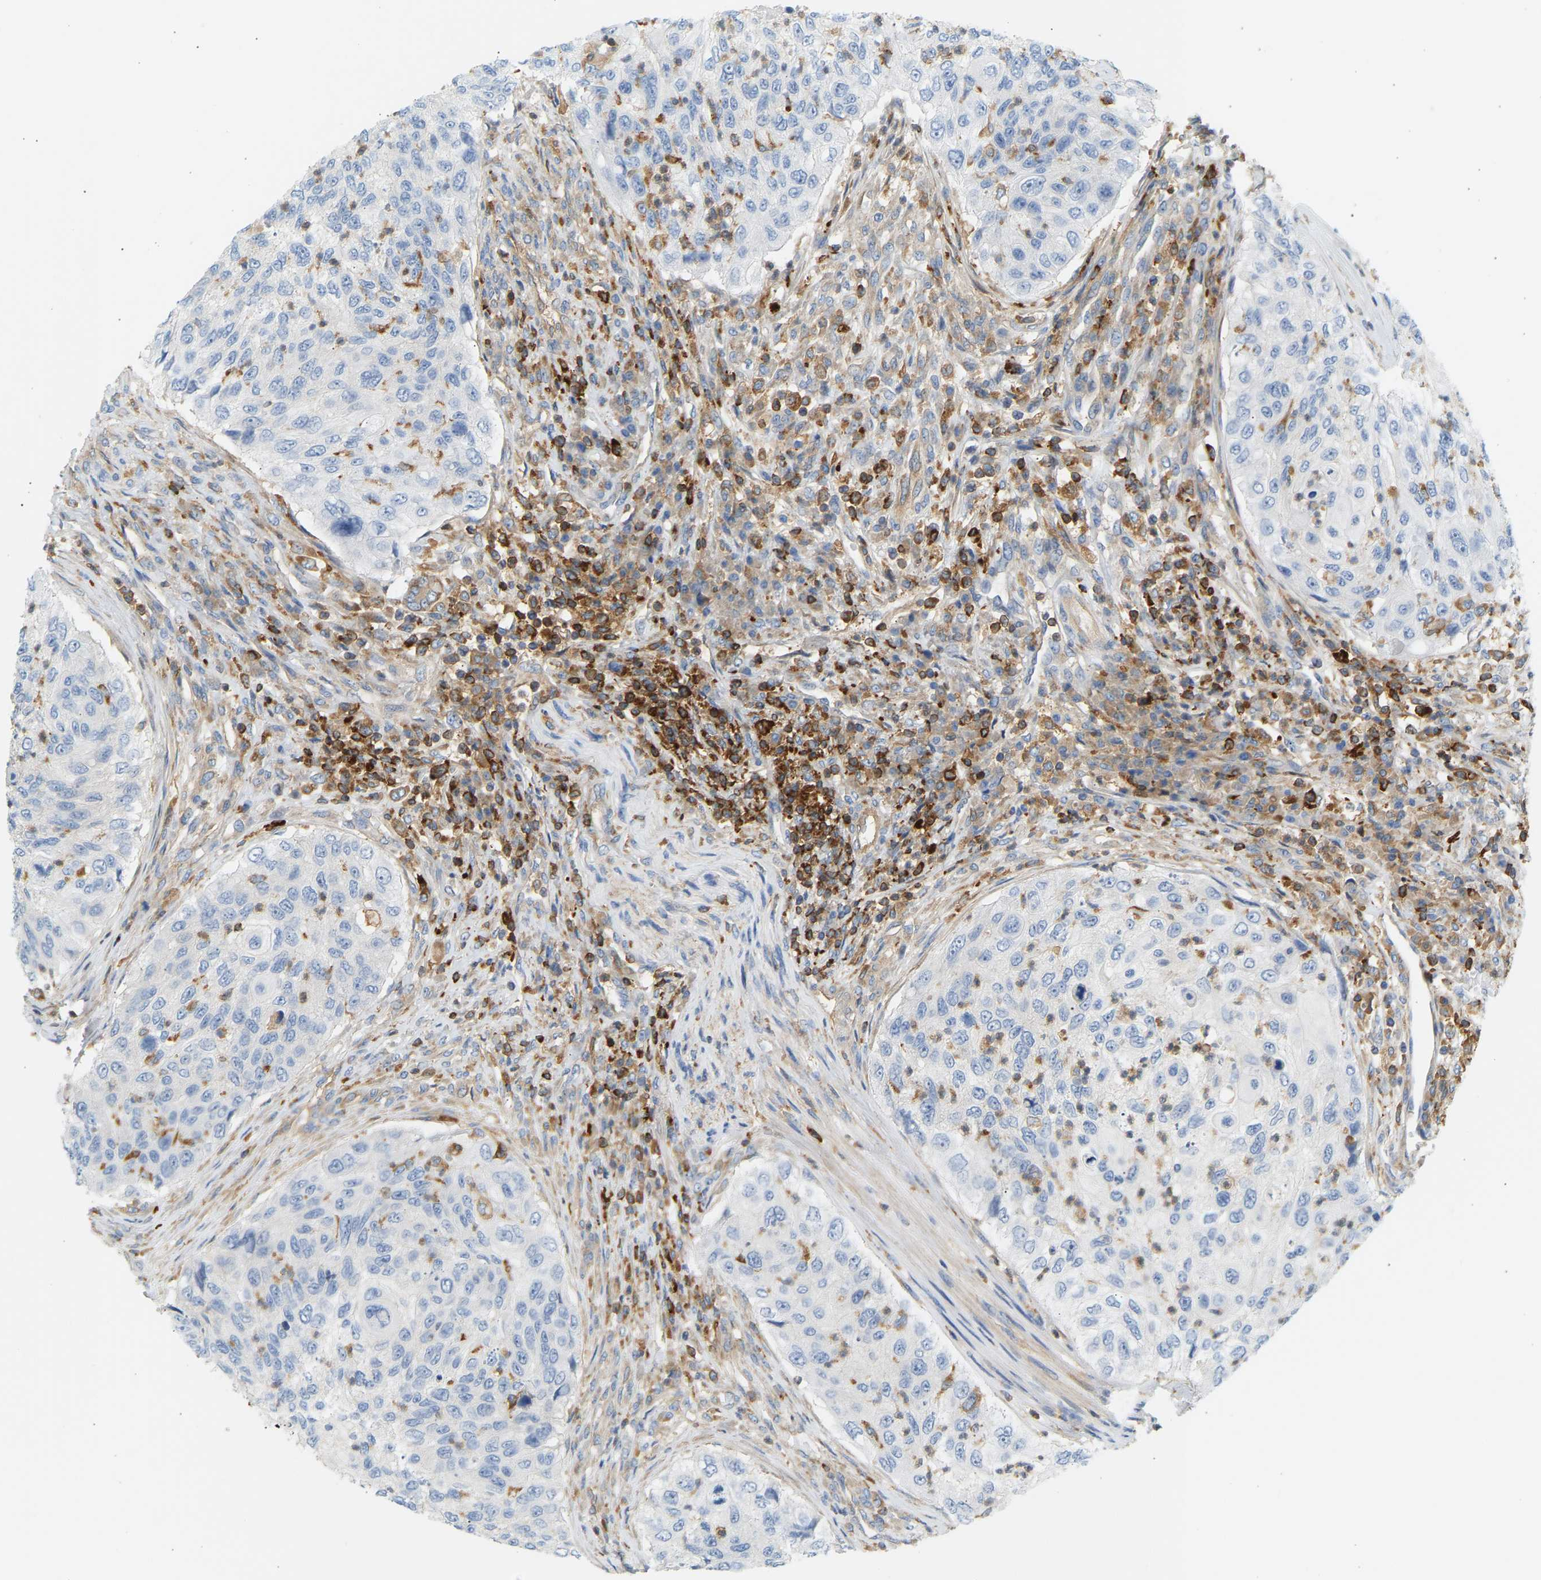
{"staining": {"intensity": "negative", "quantity": "none", "location": "none"}, "tissue": "urothelial cancer", "cell_type": "Tumor cells", "image_type": "cancer", "snomed": [{"axis": "morphology", "description": "Urothelial carcinoma, High grade"}, {"axis": "topography", "description": "Urinary bladder"}], "caption": "Urothelial cancer was stained to show a protein in brown. There is no significant expression in tumor cells.", "gene": "FNBP1", "patient": {"sex": "female", "age": 60}}